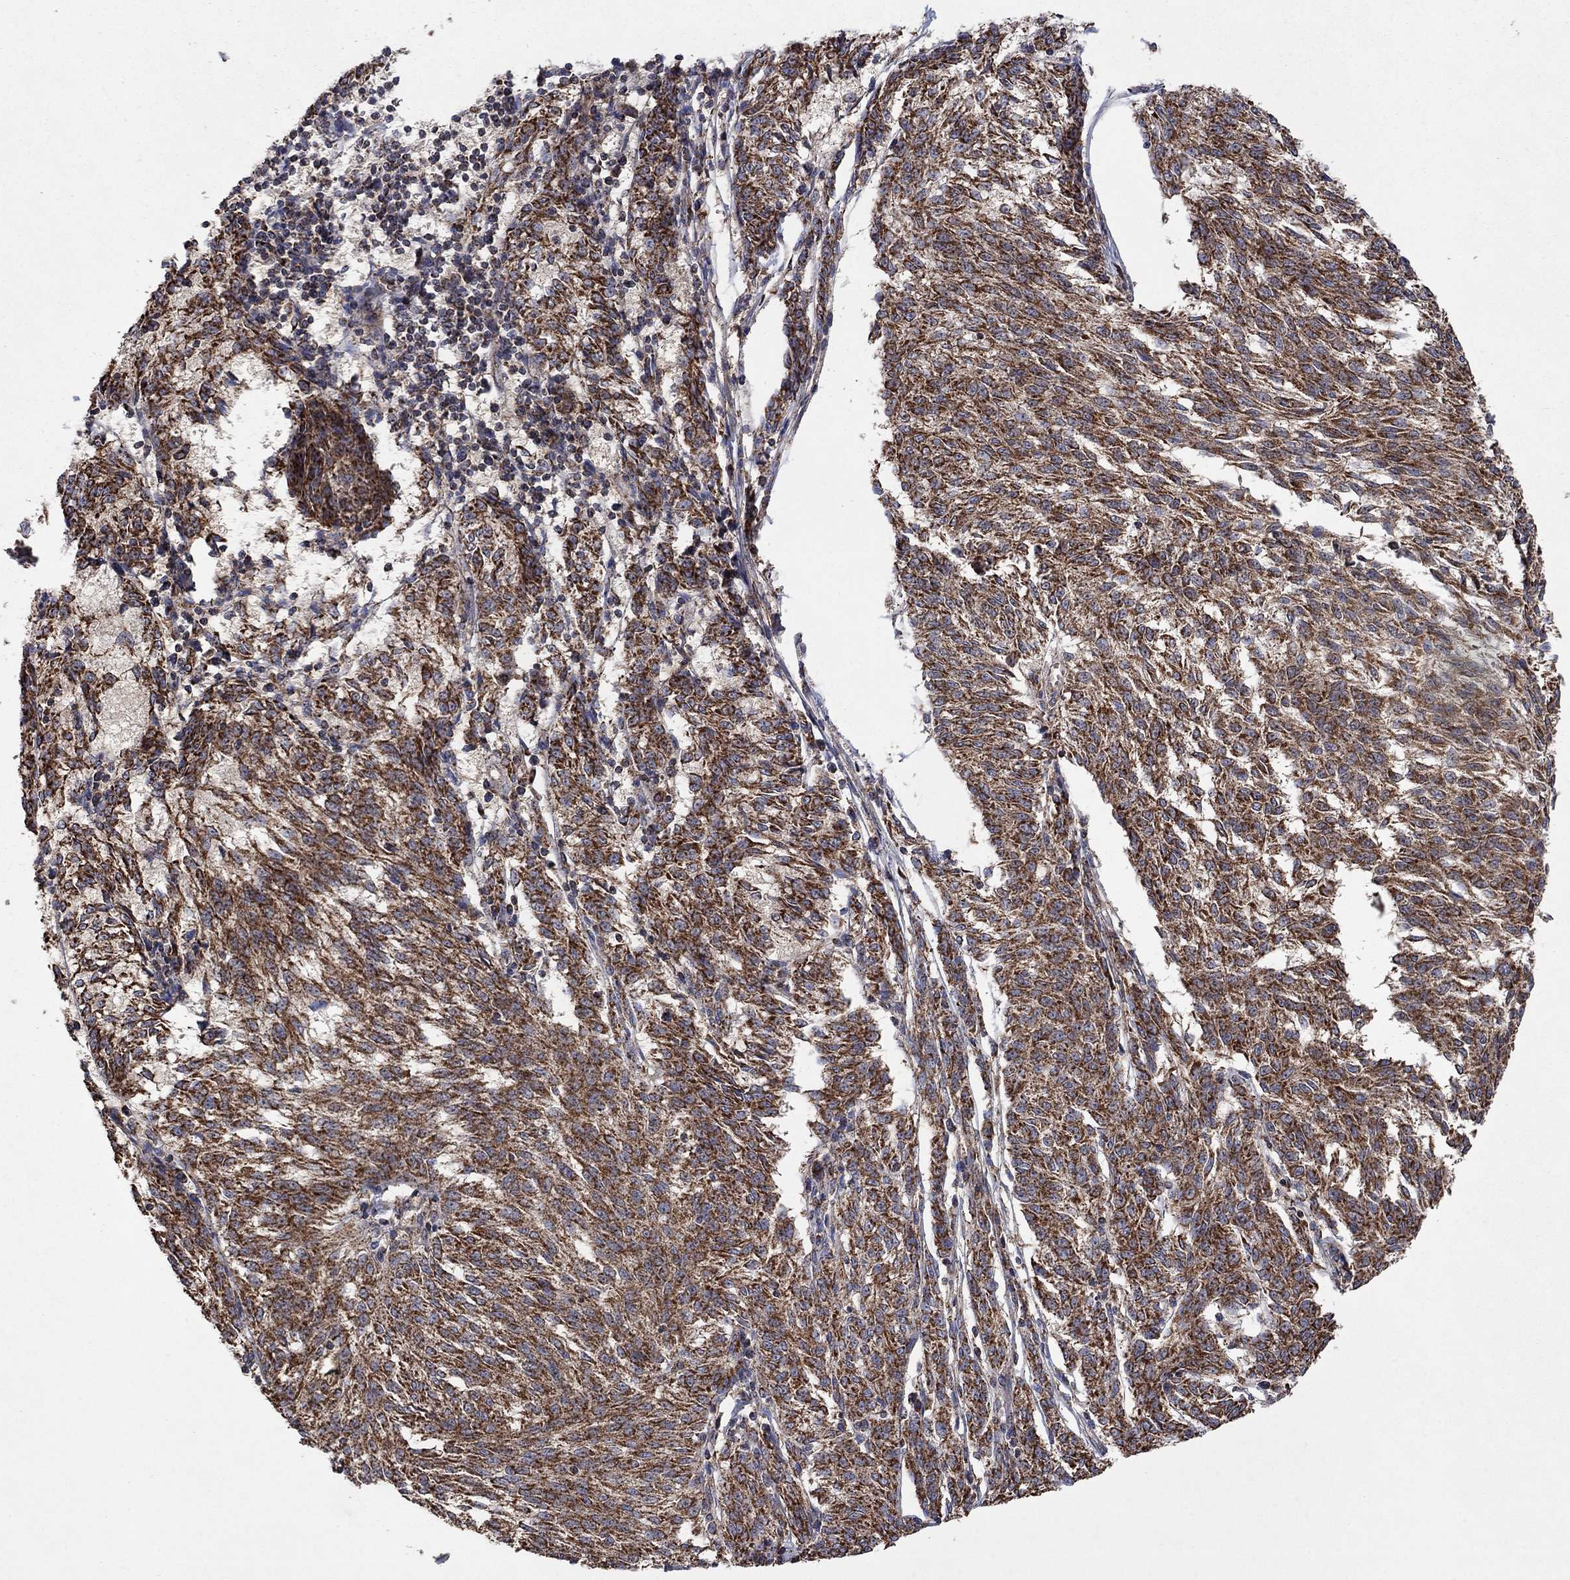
{"staining": {"intensity": "strong", "quantity": ">75%", "location": "cytoplasmic/membranous"}, "tissue": "melanoma", "cell_type": "Tumor cells", "image_type": "cancer", "snomed": [{"axis": "morphology", "description": "Malignant melanoma, NOS"}, {"axis": "topography", "description": "Skin"}], "caption": "This is a micrograph of IHC staining of melanoma, which shows strong positivity in the cytoplasmic/membranous of tumor cells.", "gene": "DPH1", "patient": {"sex": "female", "age": 72}}